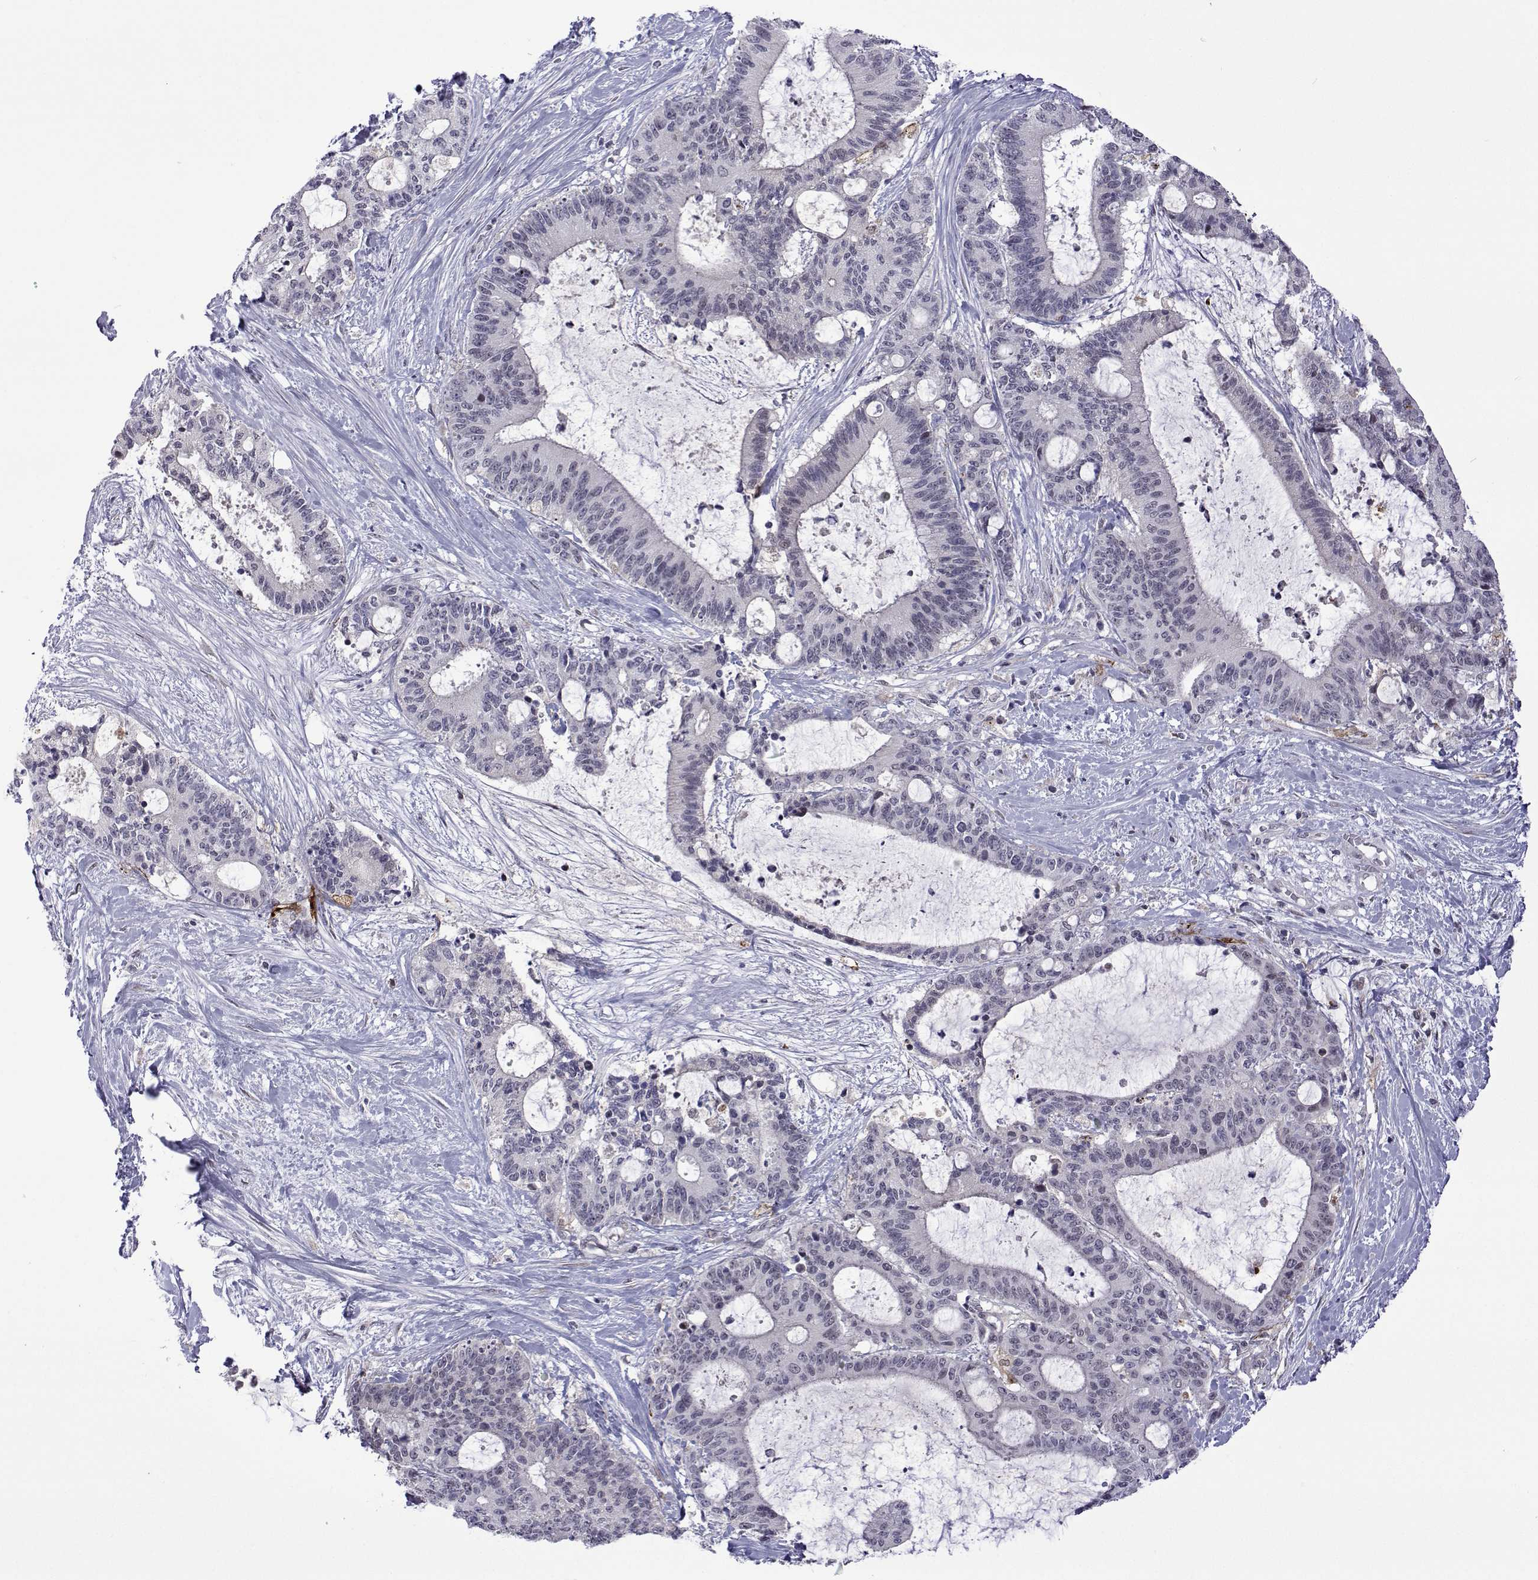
{"staining": {"intensity": "negative", "quantity": "none", "location": "none"}, "tissue": "liver cancer", "cell_type": "Tumor cells", "image_type": "cancer", "snomed": [{"axis": "morphology", "description": "Cholangiocarcinoma"}, {"axis": "topography", "description": "Liver"}], "caption": "DAB (3,3'-diaminobenzidine) immunohistochemical staining of cholangiocarcinoma (liver) reveals no significant staining in tumor cells.", "gene": "EFCAB3", "patient": {"sex": "female", "age": 73}}